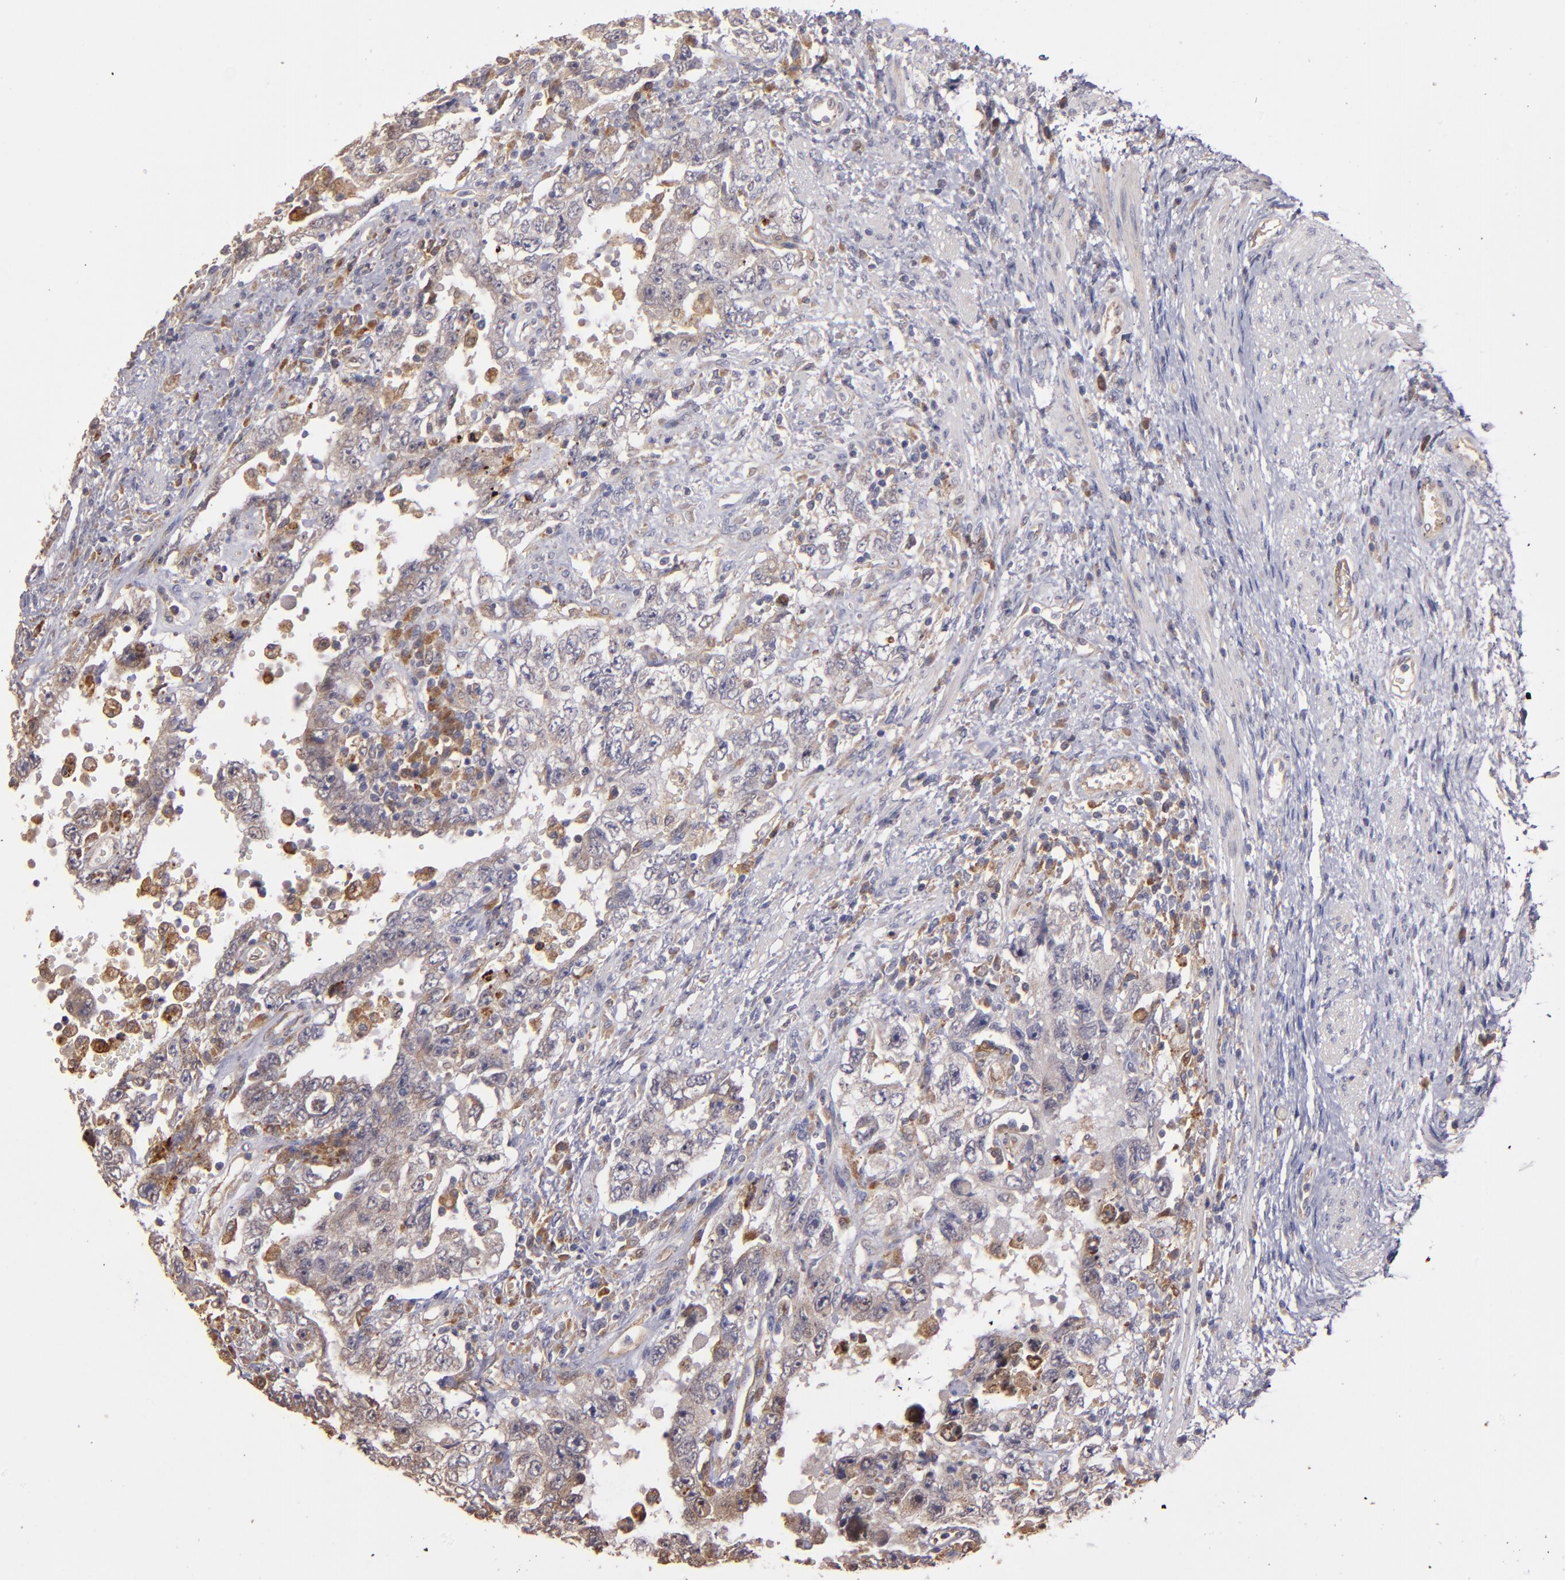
{"staining": {"intensity": "weak", "quantity": ">75%", "location": "cytoplasmic/membranous"}, "tissue": "testis cancer", "cell_type": "Tumor cells", "image_type": "cancer", "snomed": [{"axis": "morphology", "description": "Carcinoma, Embryonal, NOS"}, {"axis": "topography", "description": "Testis"}], "caption": "An immunohistochemistry micrograph of tumor tissue is shown. Protein staining in brown highlights weak cytoplasmic/membranous positivity in embryonal carcinoma (testis) within tumor cells. The staining is performed using DAB brown chromogen to label protein expression. The nuclei are counter-stained blue using hematoxylin.", "gene": "IFIH1", "patient": {"sex": "male", "age": 26}}